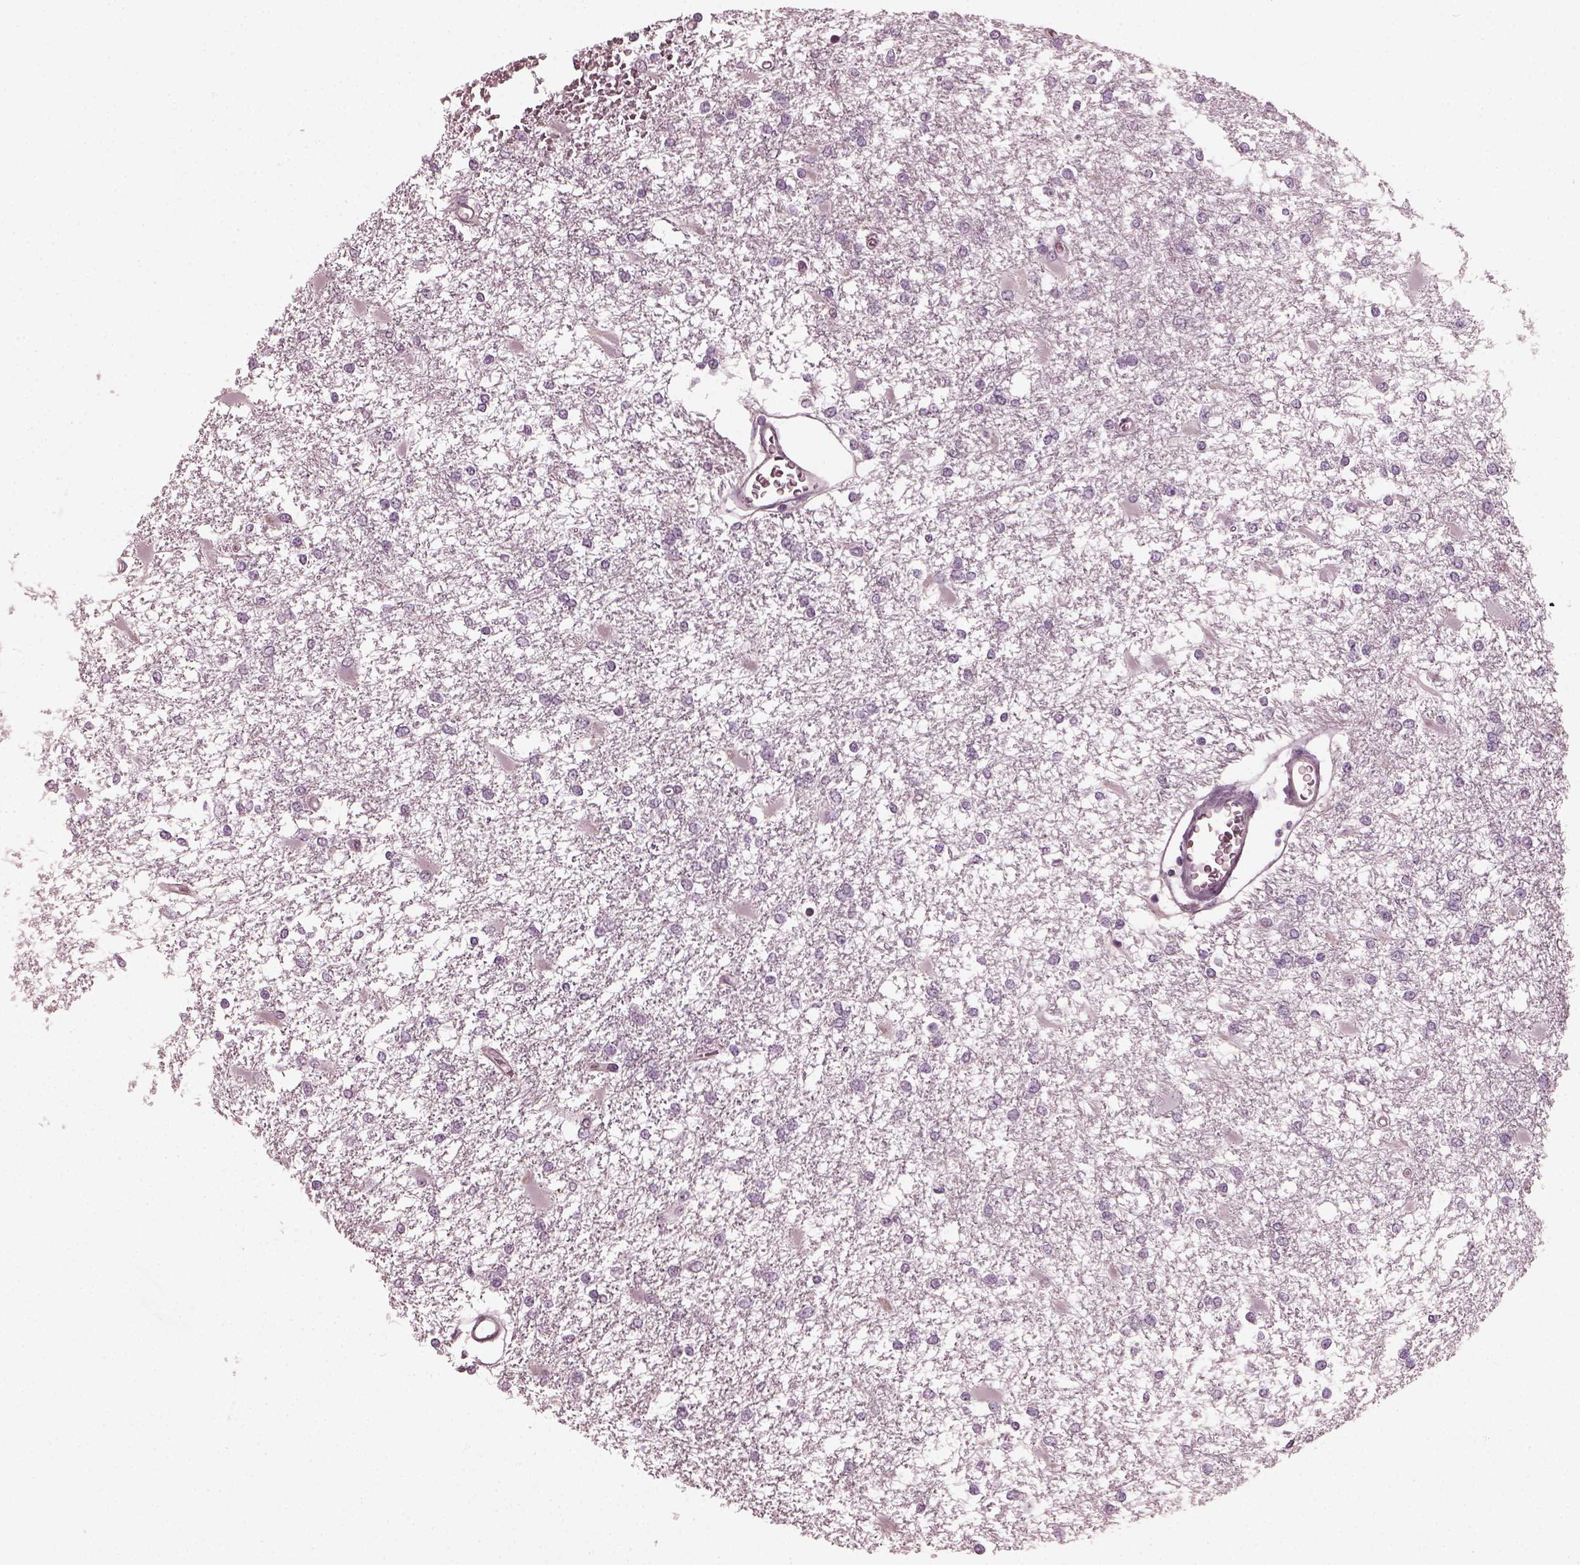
{"staining": {"intensity": "negative", "quantity": "none", "location": "none"}, "tissue": "glioma", "cell_type": "Tumor cells", "image_type": "cancer", "snomed": [{"axis": "morphology", "description": "Glioma, malignant, High grade"}, {"axis": "topography", "description": "Cerebral cortex"}], "caption": "This is an immunohistochemistry micrograph of human malignant glioma (high-grade). There is no expression in tumor cells.", "gene": "CHIT1", "patient": {"sex": "male", "age": 79}}